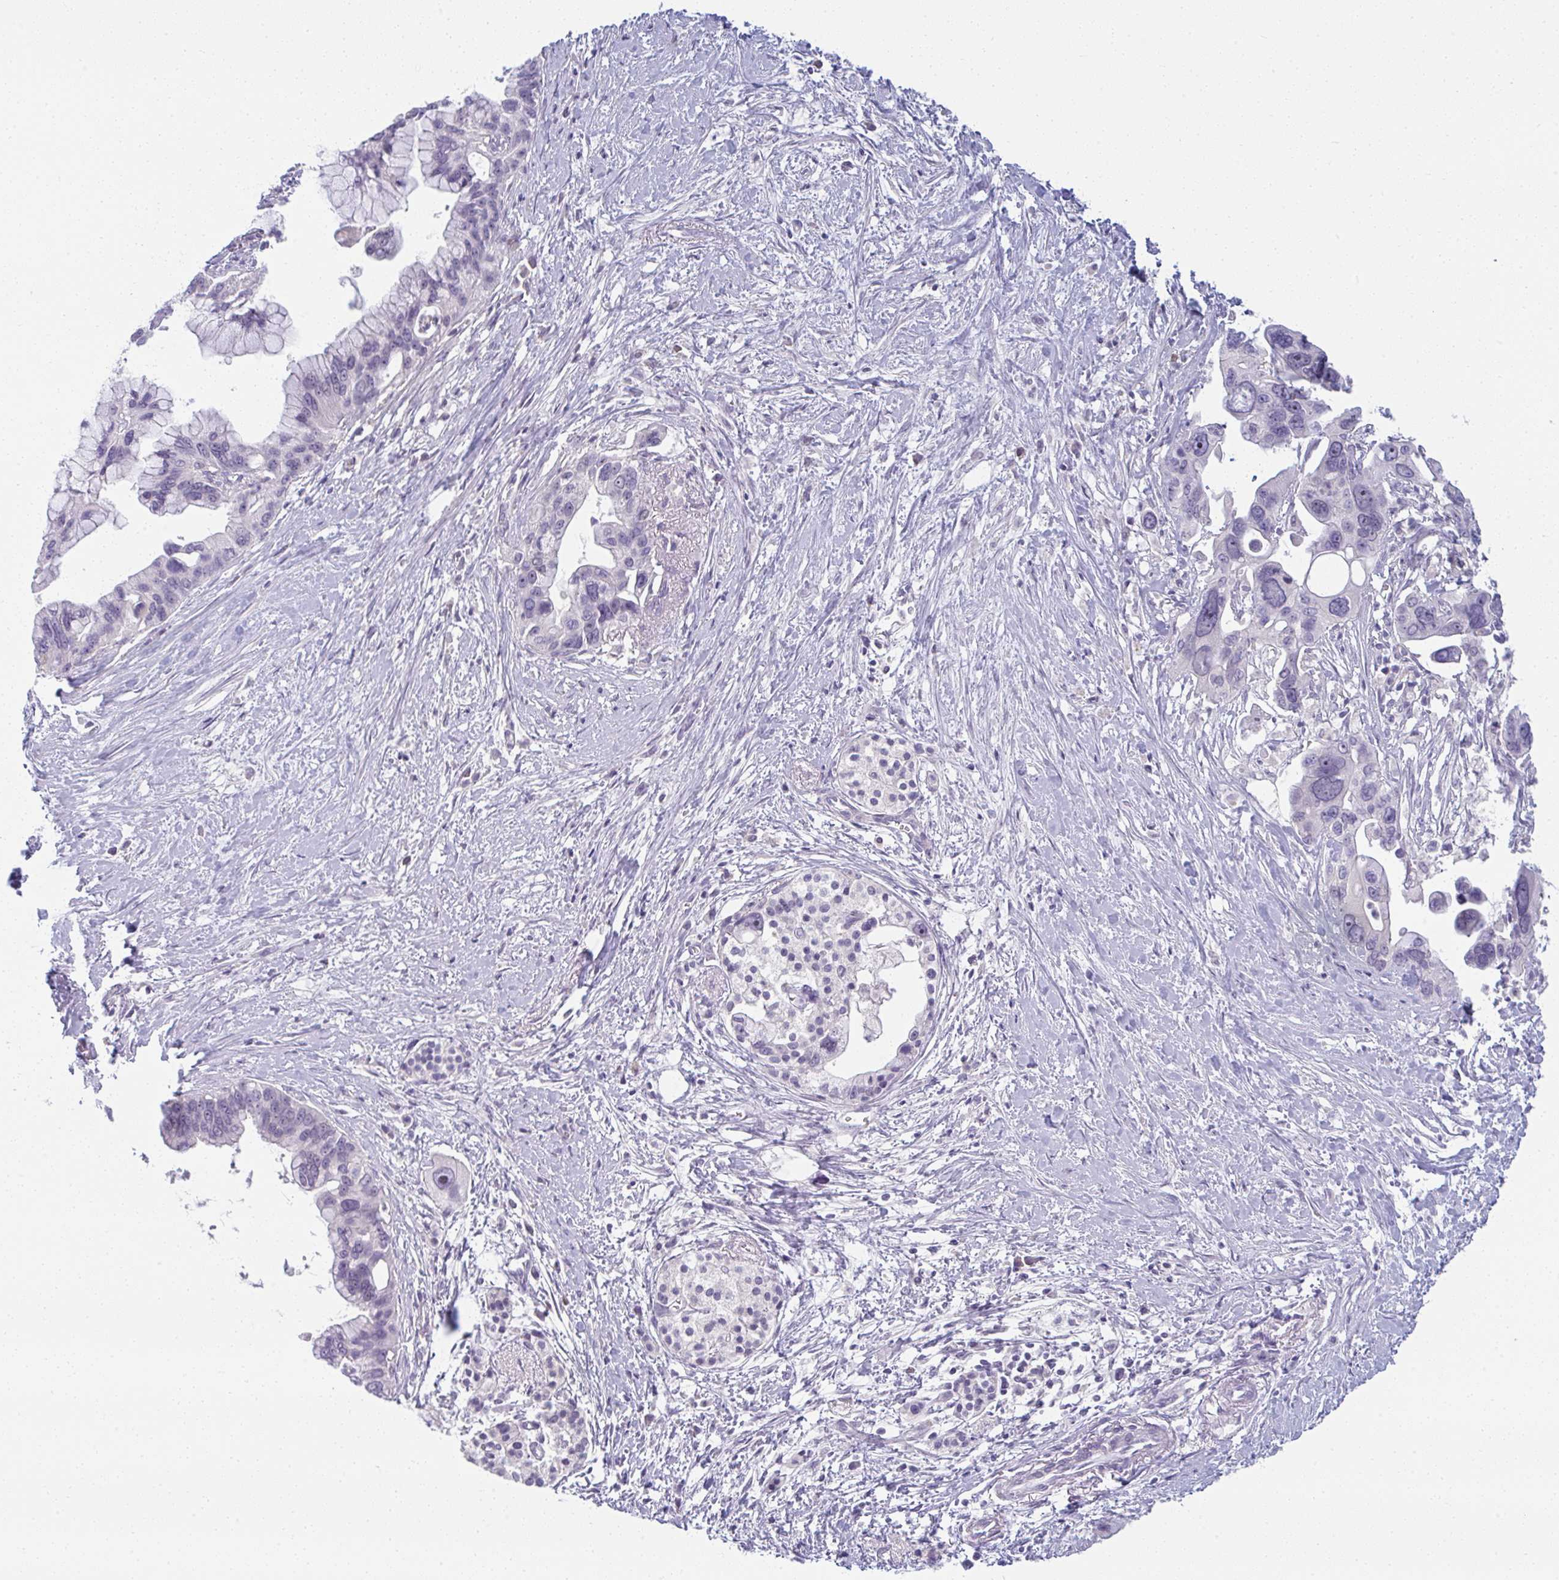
{"staining": {"intensity": "negative", "quantity": "none", "location": "none"}, "tissue": "pancreatic cancer", "cell_type": "Tumor cells", "image_type": "cancer", "snomed": [{"axis": "morphology", "description": "Adenocarcinoma, NOS"}, {"axis": "topography", "description": "Pancreas"}], "caption": "Immunohistochemical staining of human adenocarcinoma (pancreatic) shows no significant positivity in tumor cells. (Immunohistochemistry (ihc), brightfield microscopy, high magnification).", "gene": "PPFIA4", "patient": {"sex": "female", "age": 83}}